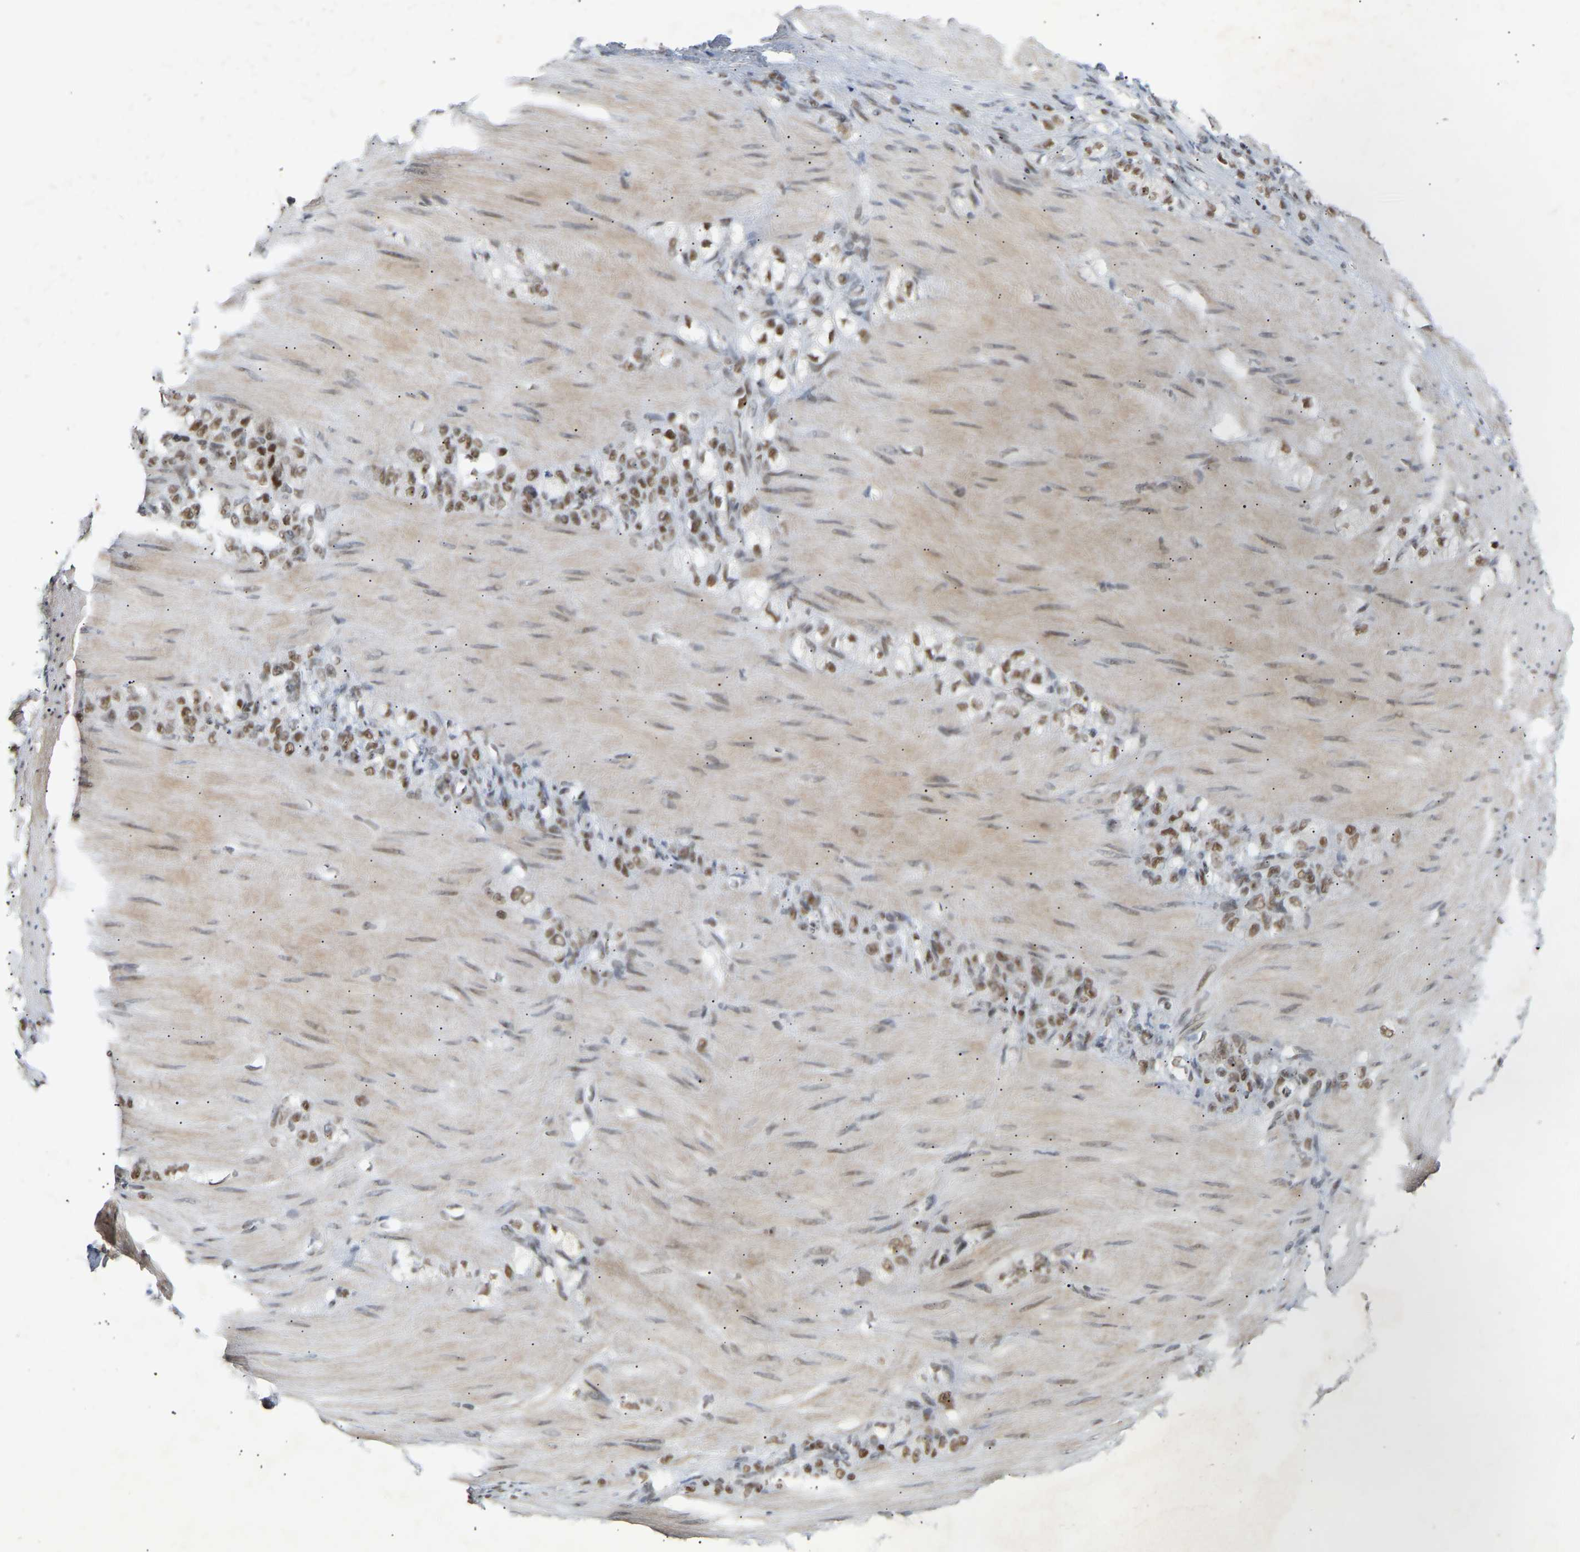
{"staining": {"intensity": "moderate", "quantity": ">75%", "location": "nuclear"}, "tissue": "stomach cancer", "cell_type": "Tumor cells", "image_type": "cancer", "snomed": [{"axis": "morphology", "description": "Normal tissue, NOS"}, {"axis": "morphology", "description": "Adenocarcinoma, NOS"}, {"axis": "topography", "description": "Stomach"}], "caption": "Immunohistochemistry (DAB) staining of human adenocarcinoma (stomach) reveals moderate nuclear protein expression in about >75% of tumor cells.", "gene": "NELFB", "patient": {"sex": "male", "age": 82}}